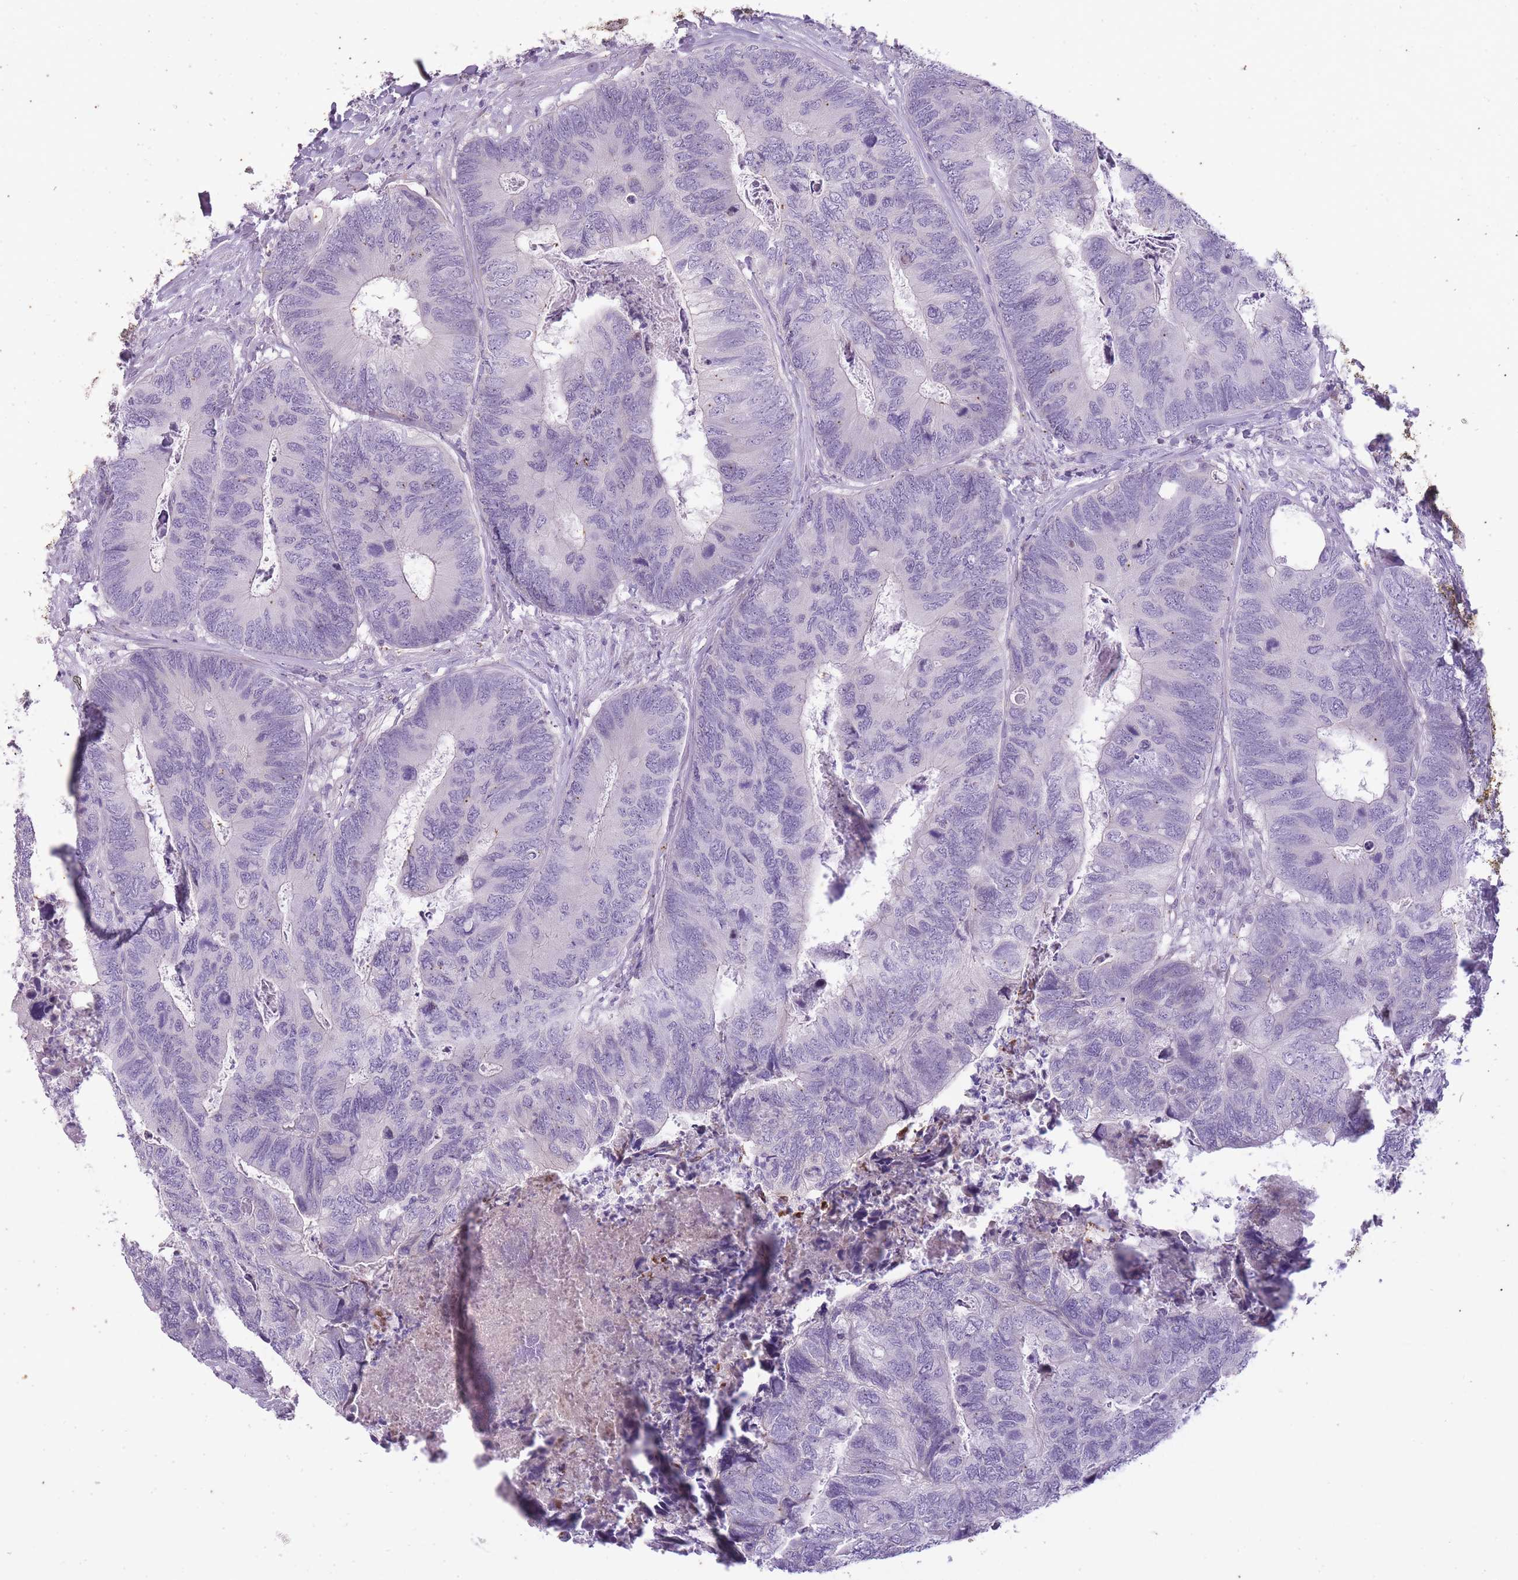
{"staining": {"intensity": "negative", "quantity": "none", "location": "none"}, "tissue": "colorectal cancer", "cell_type": "Tumor cells", "image_type": "cancer", "snomed": [{"axis": "morphology", "description": "Adenocarcinoma, NOS"}, {"axis": "topography", "description": "Colon"}], "caption": "A histopathology image of adenocarcinoma (colorectal) stained for a protein shows no brown staining in tumor cells.", "gene": "CNTNAP3", "patient": {"sex": "female", "age": 67}}